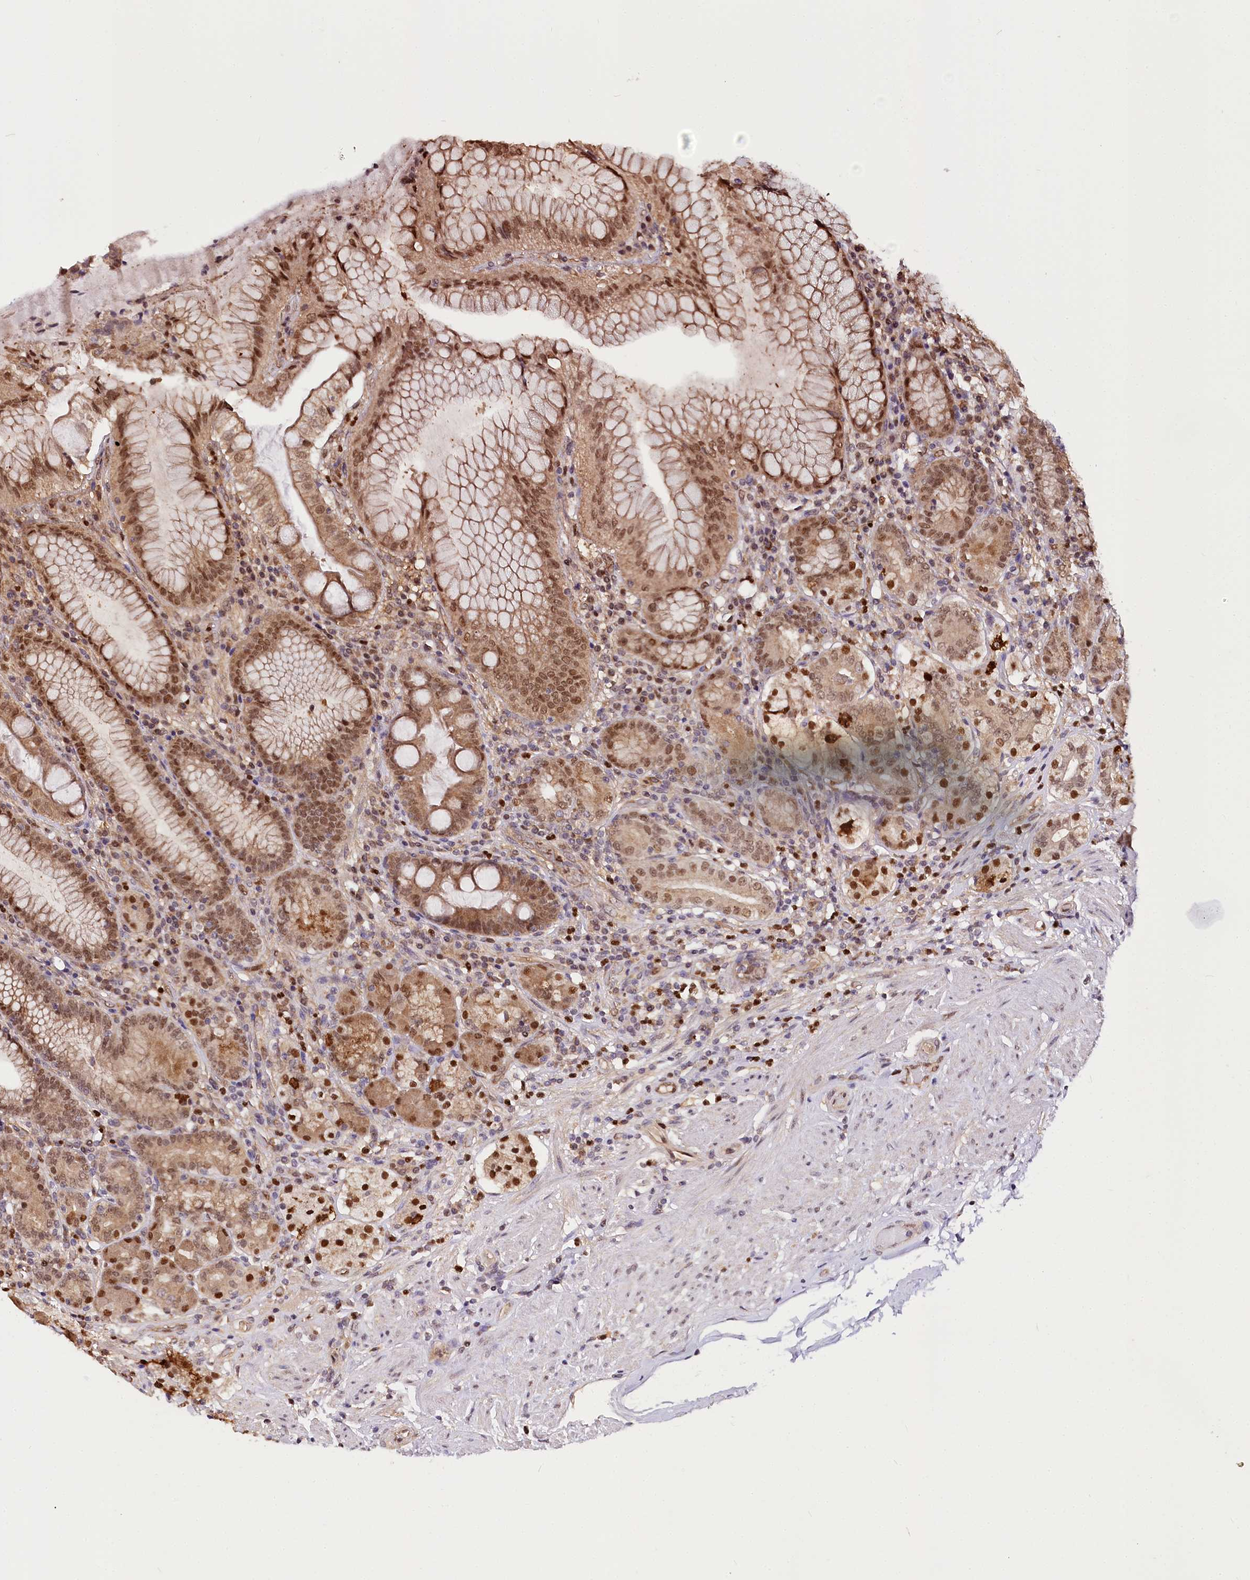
{"staining": {"intensity": "moderate", "quantity": ">75%", "location": "cytoplasmic/membranous,nuclear"}, "tissue": "stomach", "cell_type": "Glandular cells", "image_type": "normal", "snomed": [{"axis": "morphology", "description": "Normal tissue, NOS"}, {"axis": "topography", "description": "Stomach, upper"}, {"axis": "topography", "description": "Stomach, lower"}], "caption": "Immunohistochemical staining of normal stomach demonstrates moderate cytoplasmic/membranous,nuclear protein staining in approximately >75% of glandular cells.", "gene": "GNL3L", "patient": {"sex": "female", "age": 76}}